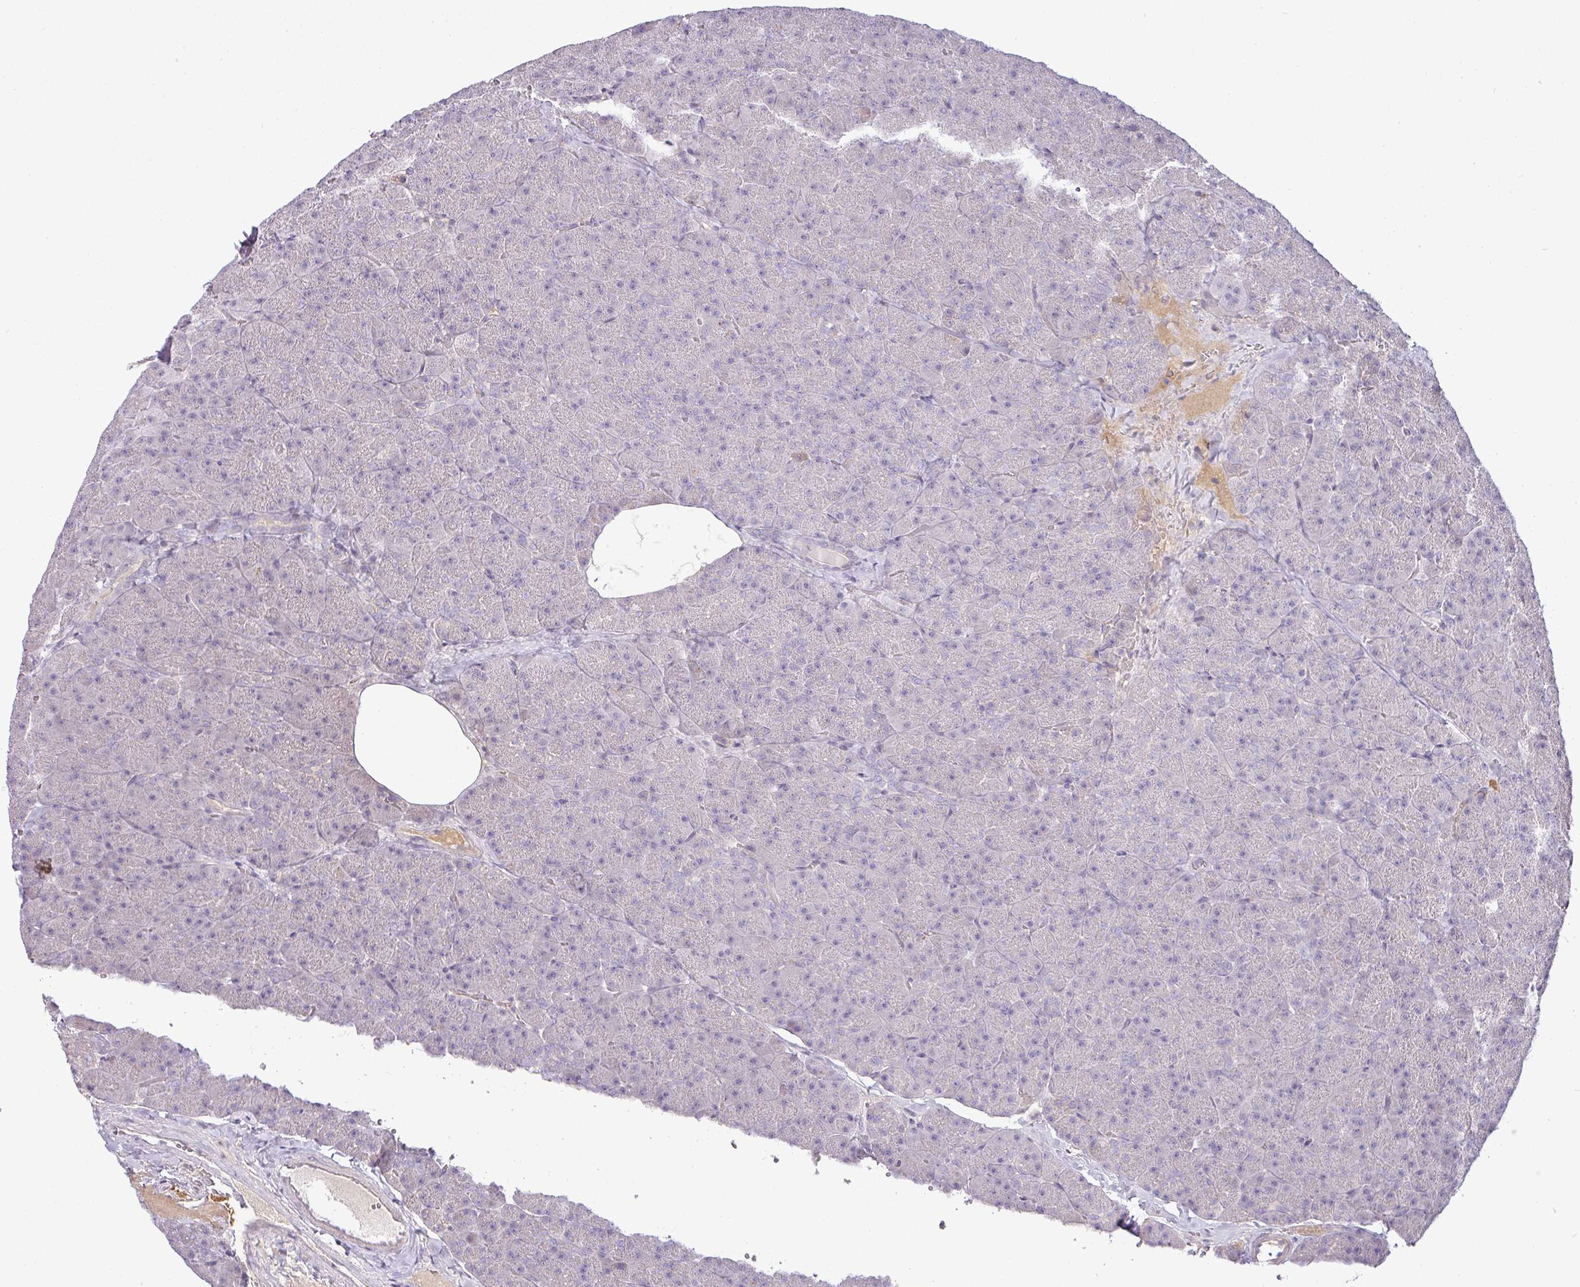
{"staining": {"intensity": "negative", "quantity": "none", "location": "none"}, "tissue": "pancreas", "cell_type": "Exocrine glandular cells", "image_type": "normal", "snomed": [{"axis": "morphology", "description": "Normal tissue, NOS"}, {"axis": "topography", "description": "Pancreas"}], "caption": "An image of pancreas stained for a protein shows no brown staining in exocrine glandular cells. Nuclei are stained in blue.", "gene": "APOM", "patient": {"sex": "male", "age": 36}}